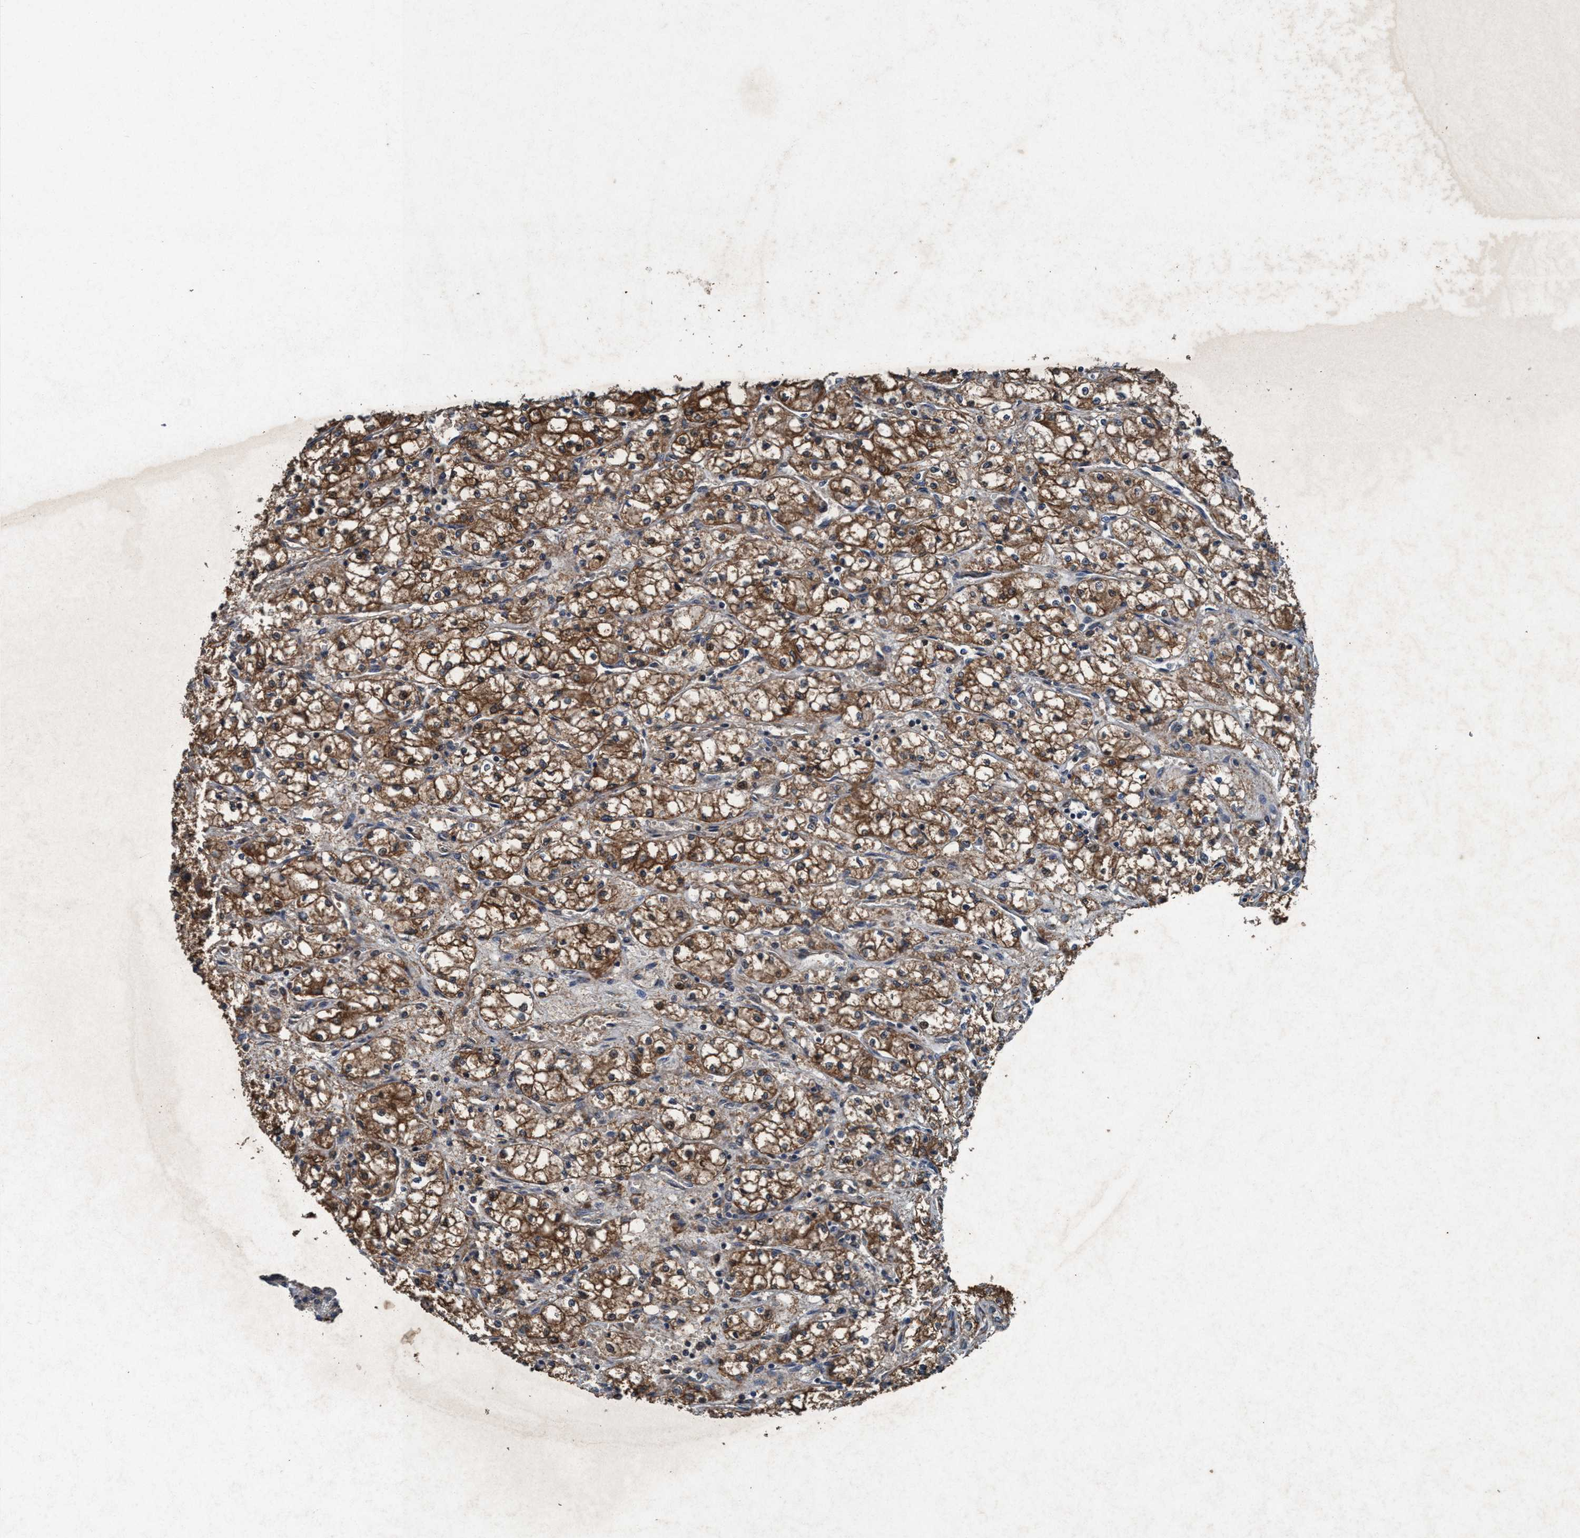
{"staining": {"intensity": "moderate", "quantity": ">75%", "location": "cytoplasmic/membranous"}, "tissue": "renal cancer", "cell_type": "Tumor cells", "image_type": "cancer", "snomed": [{"axis": "morphology", "description": "Normal tissue, NOS"}, {"axis": "morphology", "description": "Adenocarcinoma, NOS"}, {"axis": "topography", "description": "Kidney"}], "caption": "Renal cancer (adenocarcinoma) tissue reveals moderate cytoplasmic/membranous expression in about >75% of tumor cells", "gene": "AKT1S1", "patient": {"sex": "male", "age": 59}}